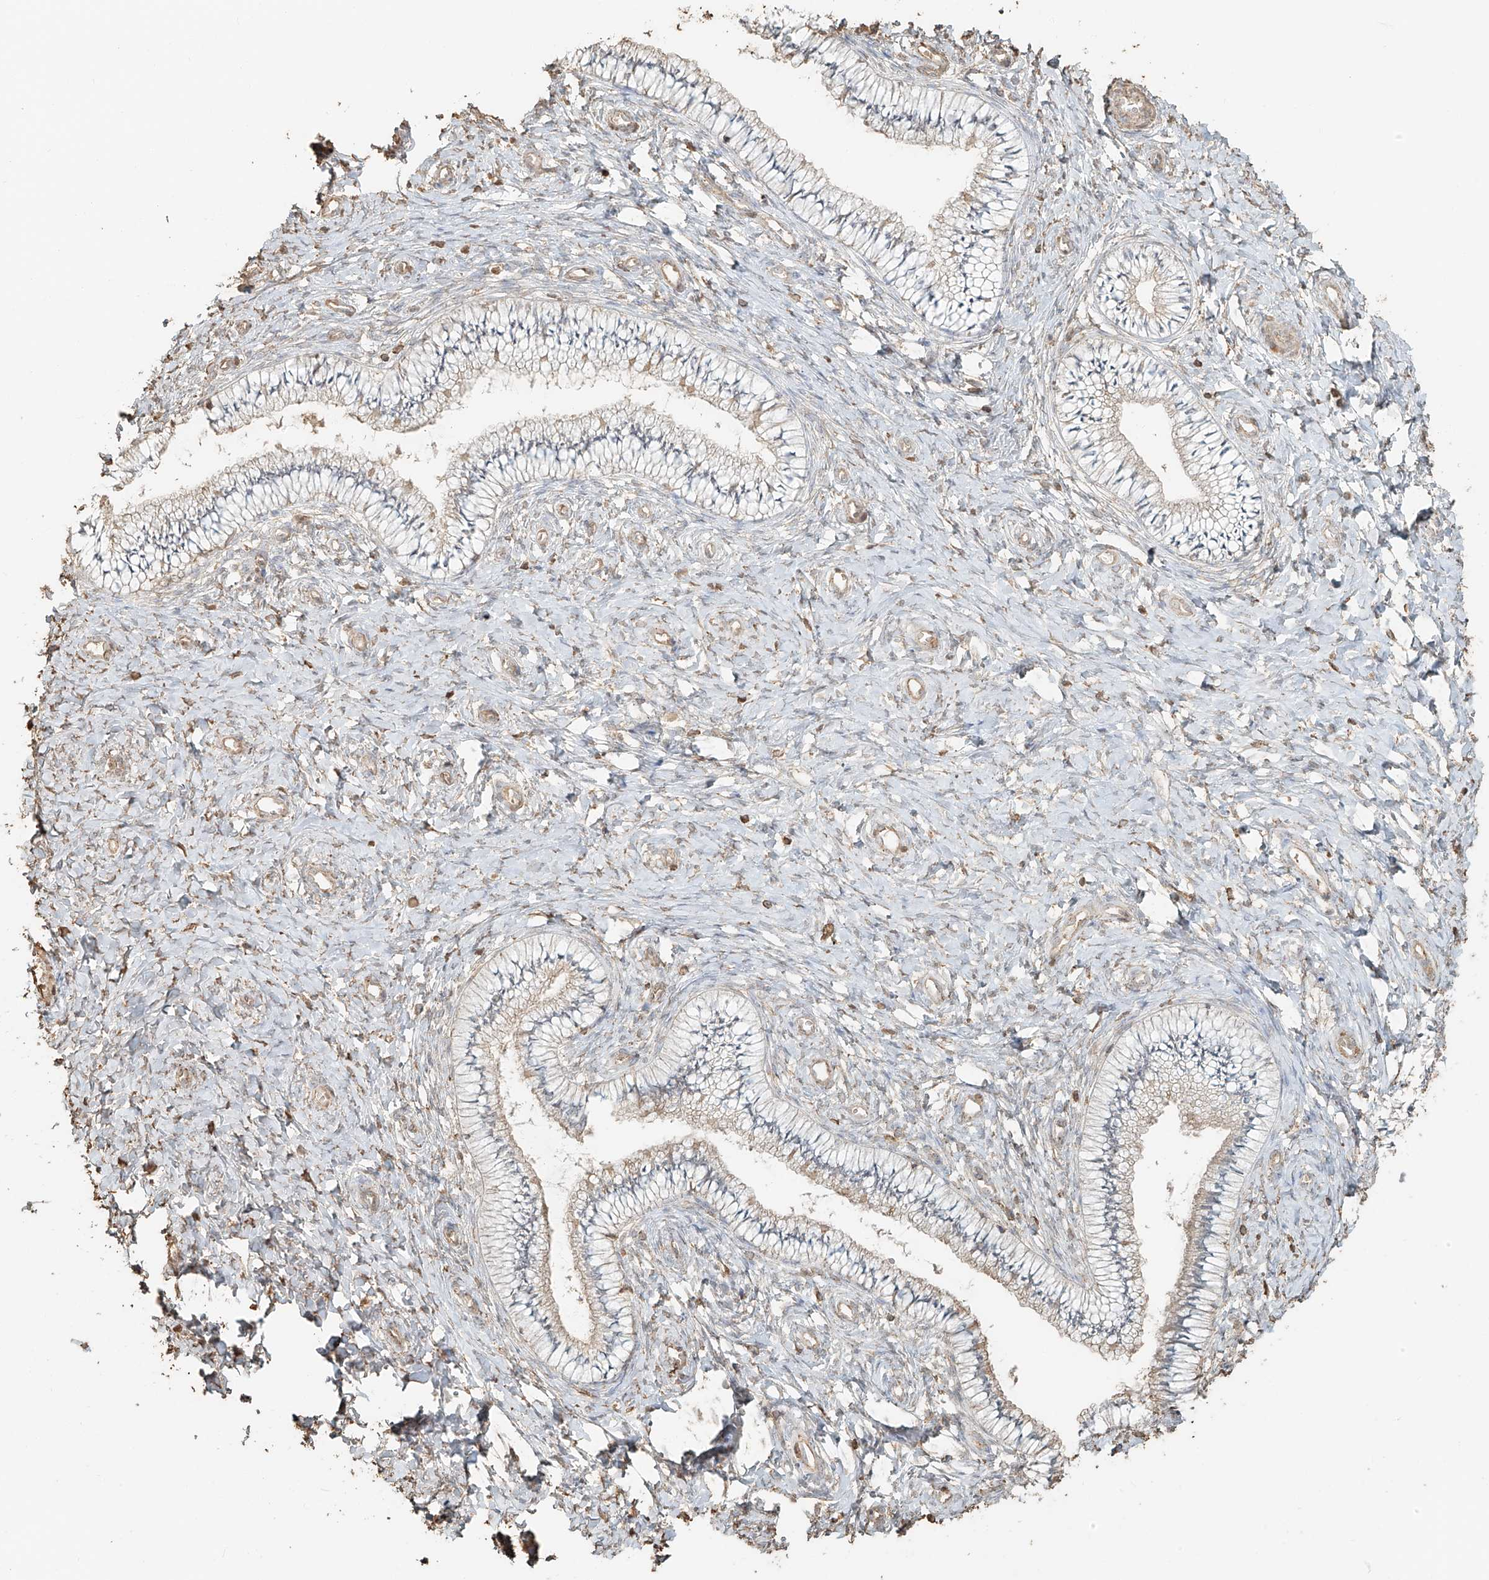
{"staining": {"intensity": "negative", "quantity": "none", "location": "none"}, "tissue": "cervix", "cell_type": "Glandular cells", "image_type": "normal", "snomed": [{"axis": "morphology", "description": "Normal tissue, NOS"}, {"axis": "topography", "description": "Cervix"}], "caption": "A photomicrograph of cervix stained for a protein demonstrates no brown staining in glandular cells.", "gene": "NPHS1", "patient": {"sex": "female", "age": 36}}